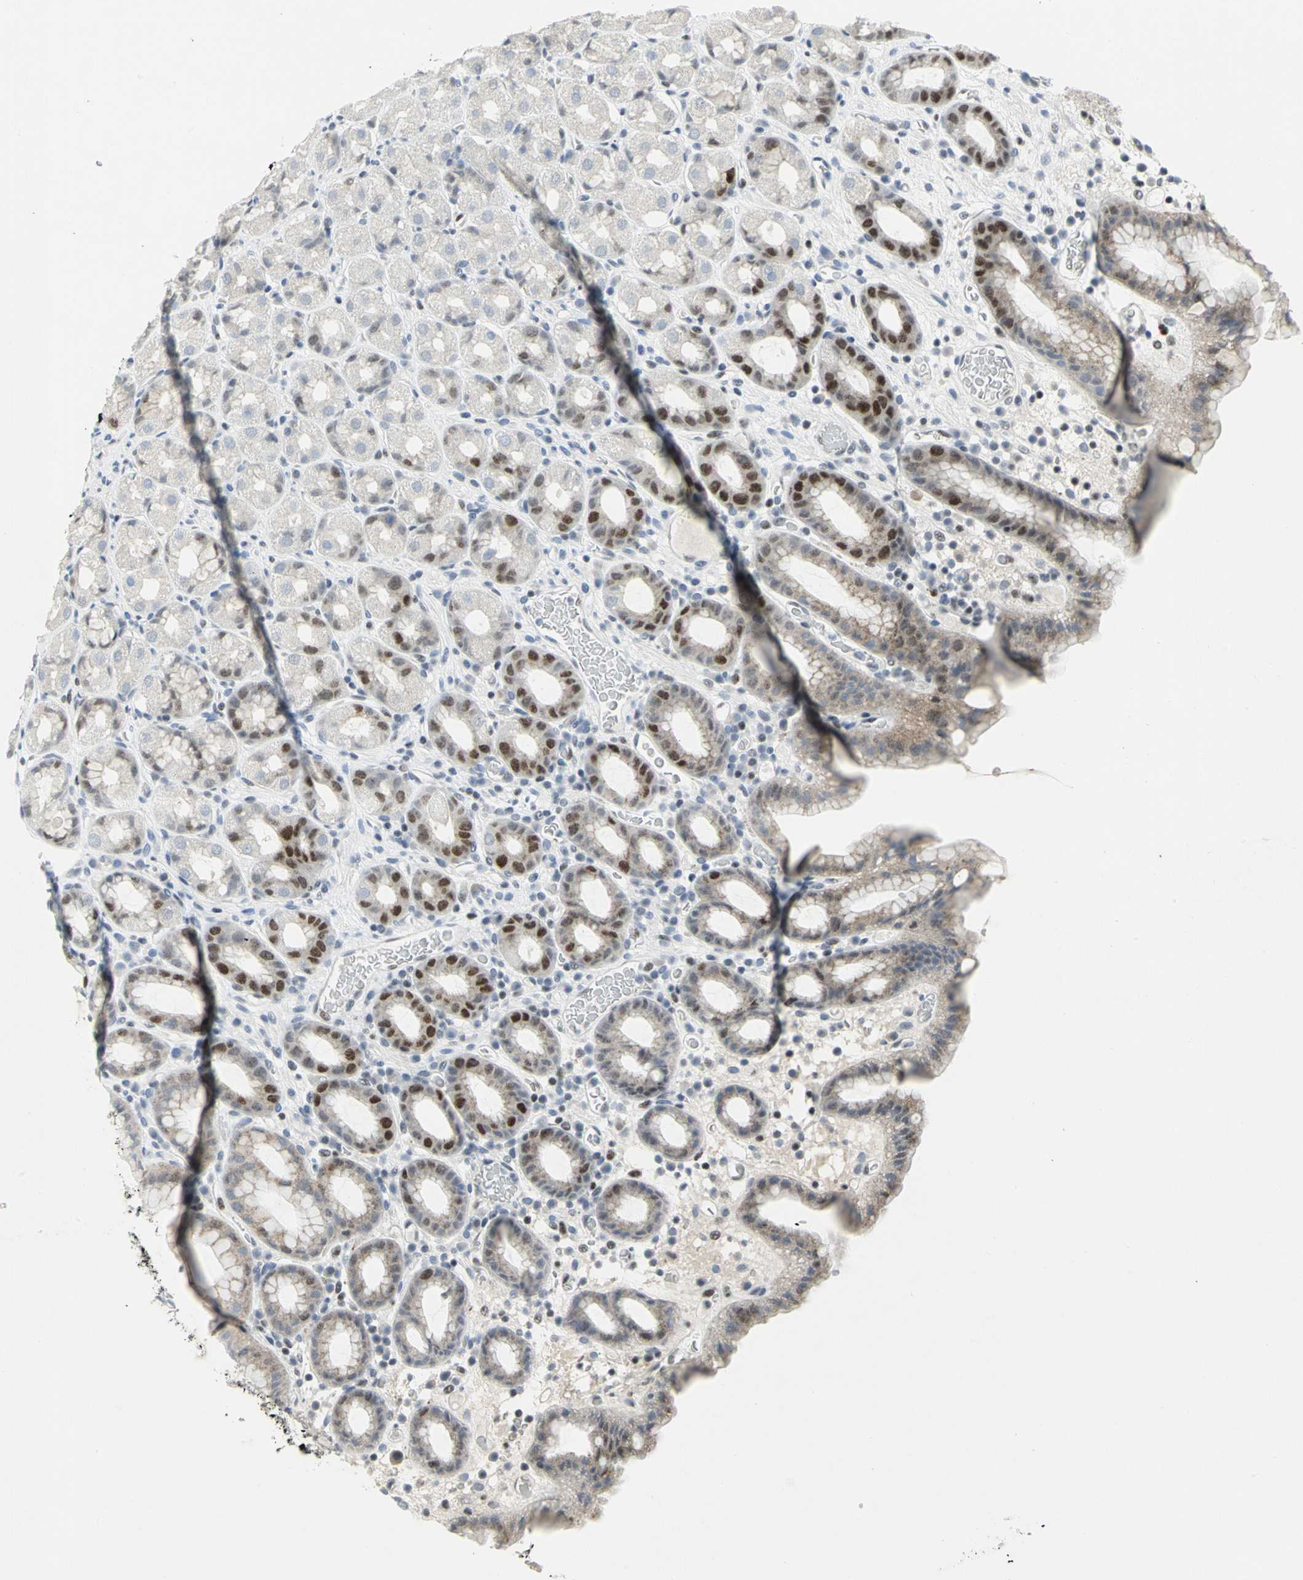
{"staining": {"intensity": "moderate", "quantity": "25%-75%", "location": "nuclear"}, "tissue": "stomach", "cell_type": "Glandular cells", "image_type": "normal", "snomed": [{"axis": "morphology", "description": "Normal tissue, NOS"}, {"axis": "topography", "description": "Stomach, upper"}], "caption": "Immunohistochemical staining of unremarkable human stomach displays medium levels of moderate nuclear positivity in about 25%-75% of glandular cells.", "gene": "RPA1", "patient": {"sex": "male", "age": 68}}